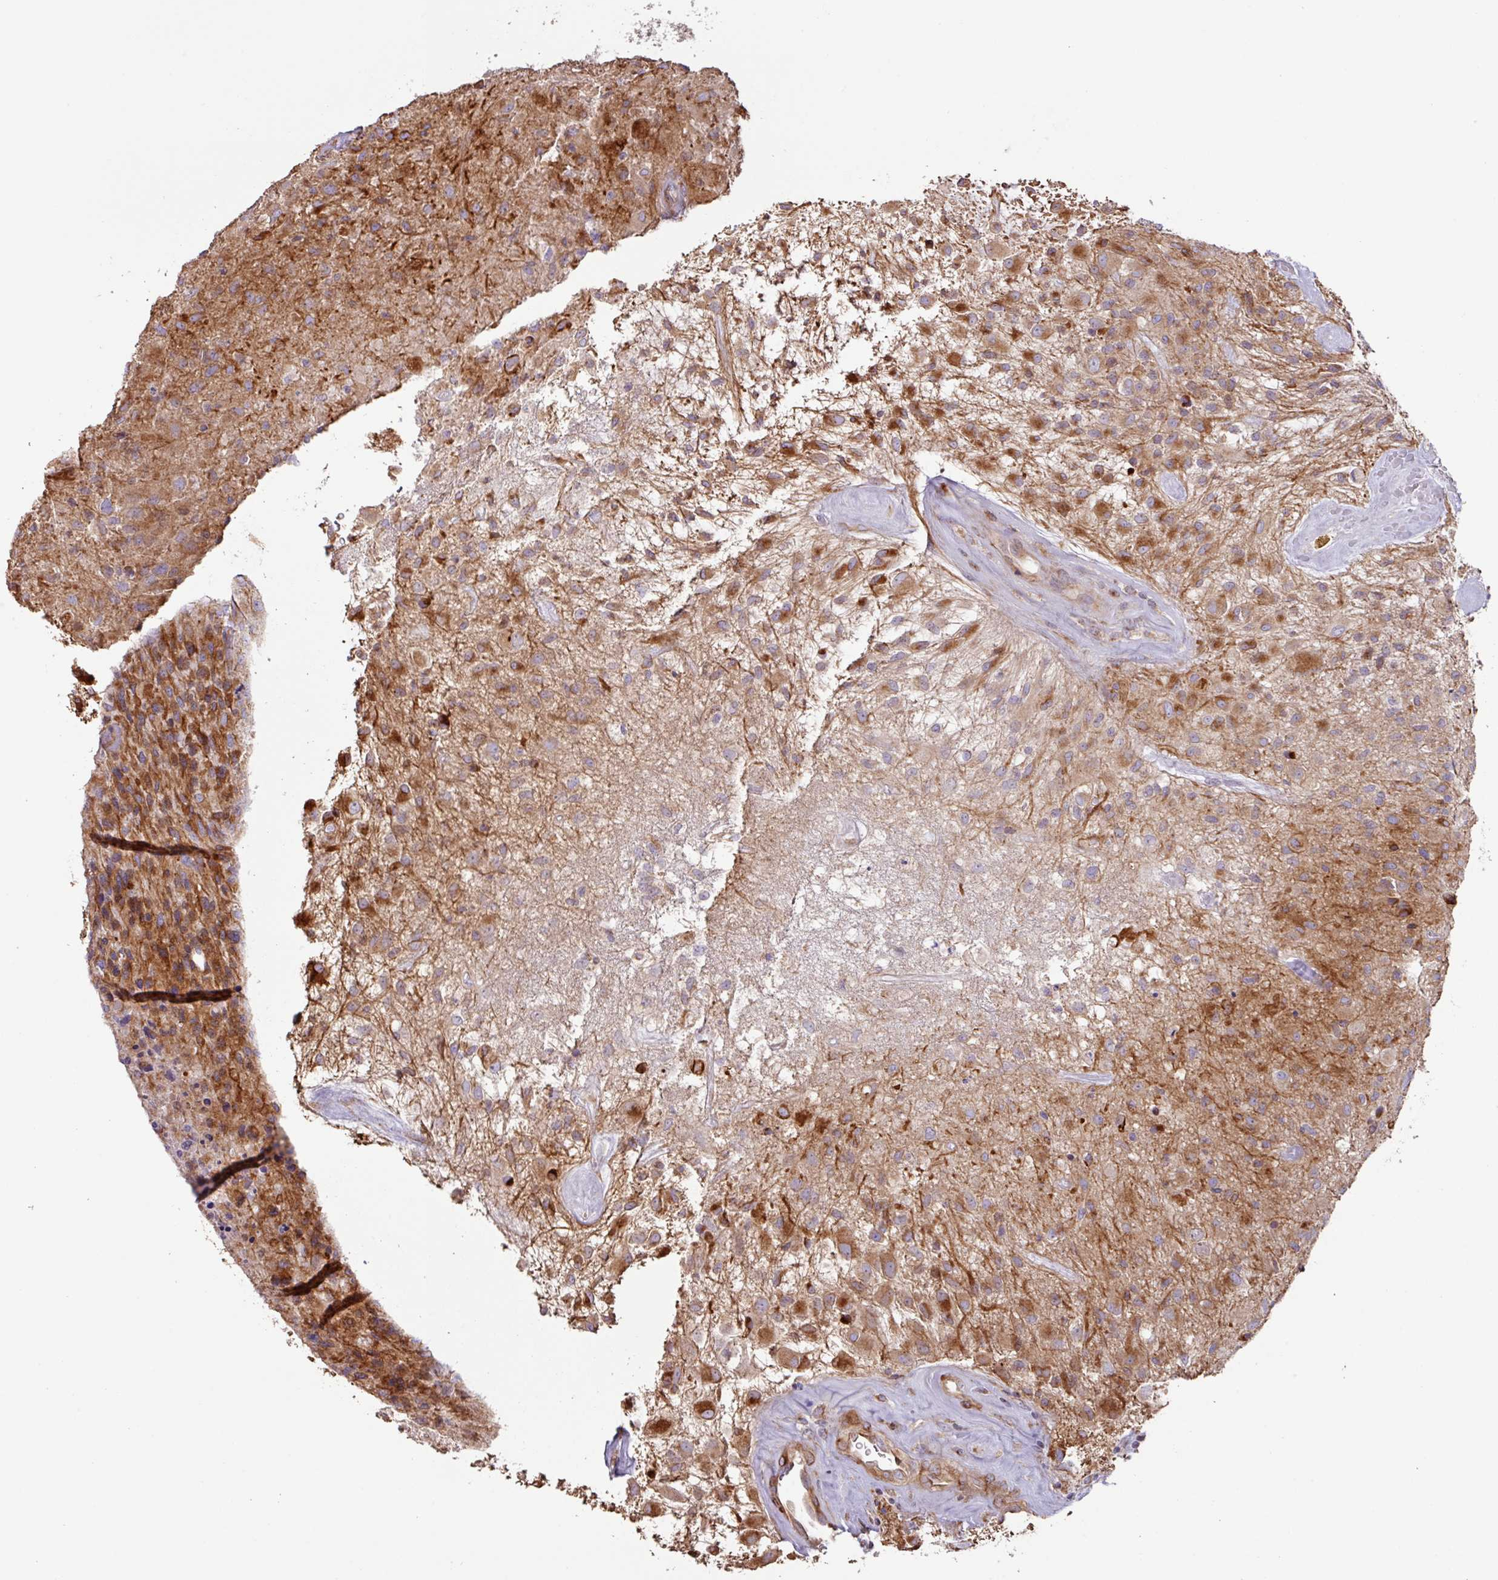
{"staining": {"intensity": "moderate", "quantity": ">75%", "location": "cytoplasmic/membranous"}, "tissue": "glioma", "cell_type": "Tumor cells", "image_type": "cancer", "snomed": [{"axis": "morphology", "description": "Glioma, malignant, High grade"}, {"axis": "topography", "description": "Brain"}], "caption": "Immunohistochemistry (IHC) staining of malignant glioma (high-grade), which demonstrates medium levels of moderate cytoplasmic/membranous staining in about >75% of tumor cells indicating moderate cytoplasmic/membranous protein expression. The staining was performed using DAB (3,3'-diaminobenzidine) (brown) for protein detection and nuclei were counterstained in hematoxylin (blue).", "gene": "MRRF", "patient": {"sex": "female", "age": 67}}